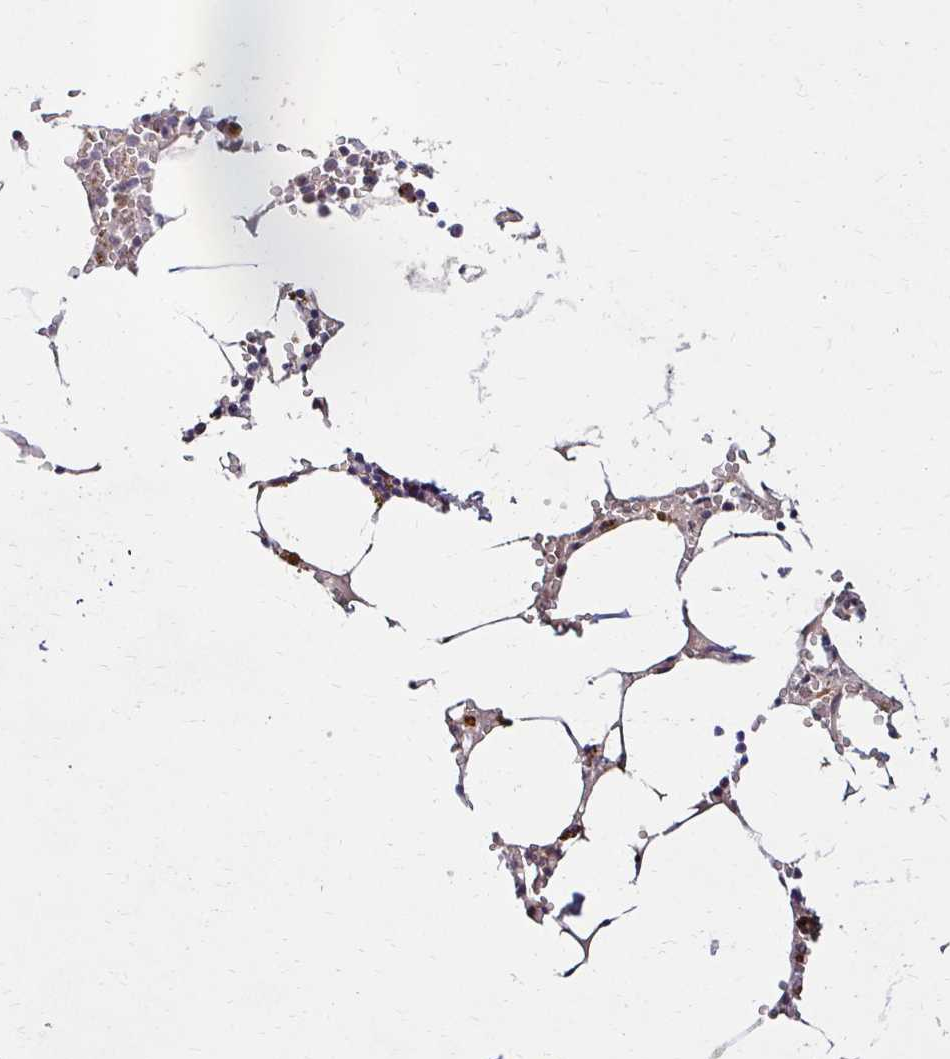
{"staining": {"intensity": "weak", "quantity": "<25%", "location": "cytoplasmic/membranous"}, "tissue": "bone marrow", "cell_type": "Hematopoietic cells", "image_type": "normal", "snomed": [{"axis": "morphology", "description": "Normal tissue, NOS"}, {"axis": "topography", "description": "Bone marrow"}], "caption": "The micrograph reveals no significant positivity in hematopoietic cells of bone marrow.", "gene": "IDUA", "patient": {"sex": "male", "age": 54}}